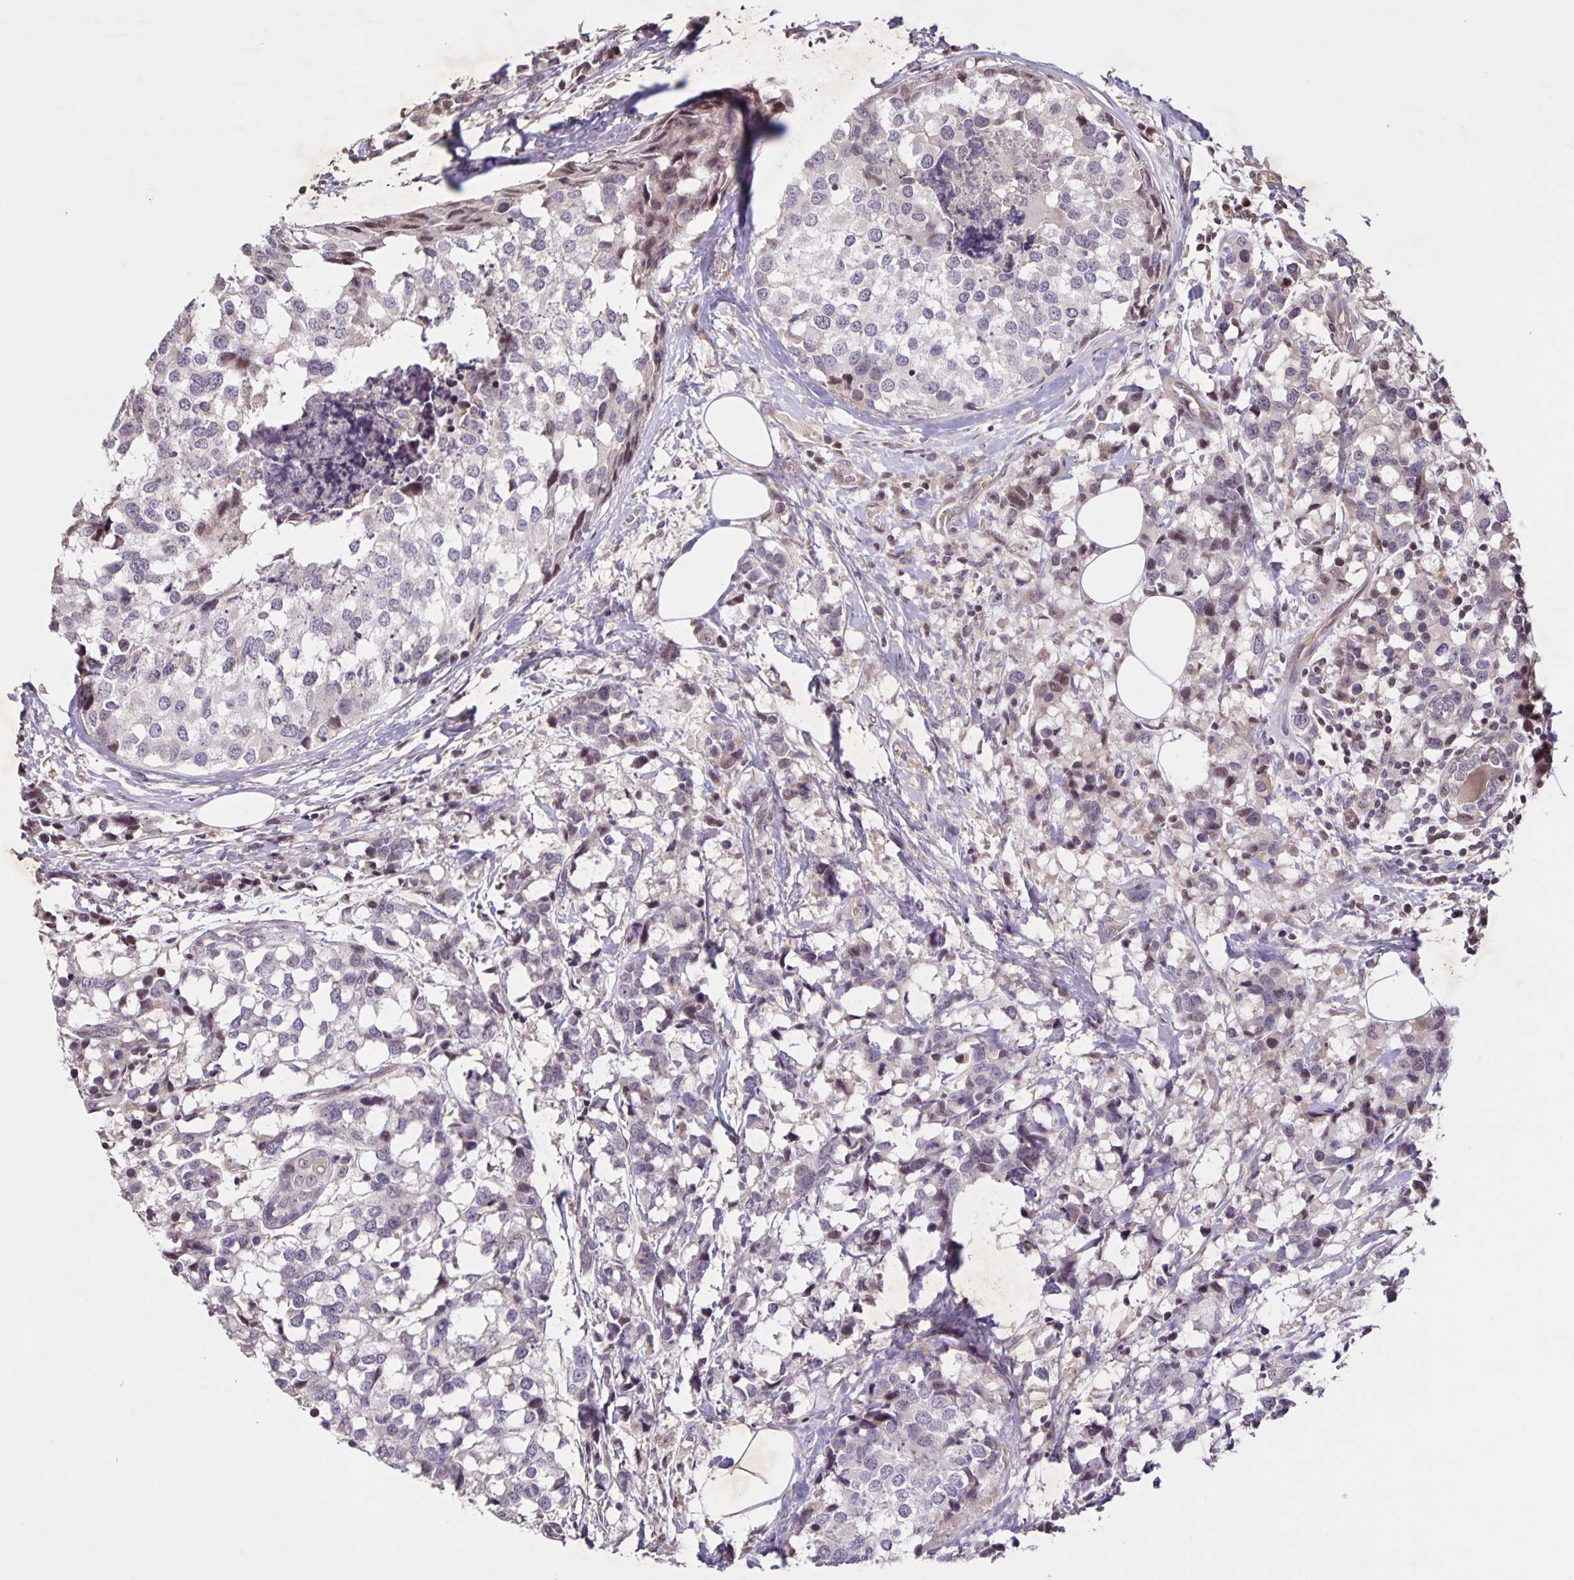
{"staining": {"intensity": "moderate", "quantity": "<25%", "location": "nuclear"}, "tissue": "breast cancer", "cell_type": "Tumor cells", "image_type": "cancer", "snomed": [{"axis": "morphology", "description": "Lobular carcinoma"}, {"axis": "topography", "description": "Breast"}], "caption": "This photomicrograph demonstrates IHC staining of lobular carcinoma (breast), with low moderate nuclear staining in about <25% of tumor cells.", "gene": "GDF2", "patient": {"sex": "female", "age": 59}}